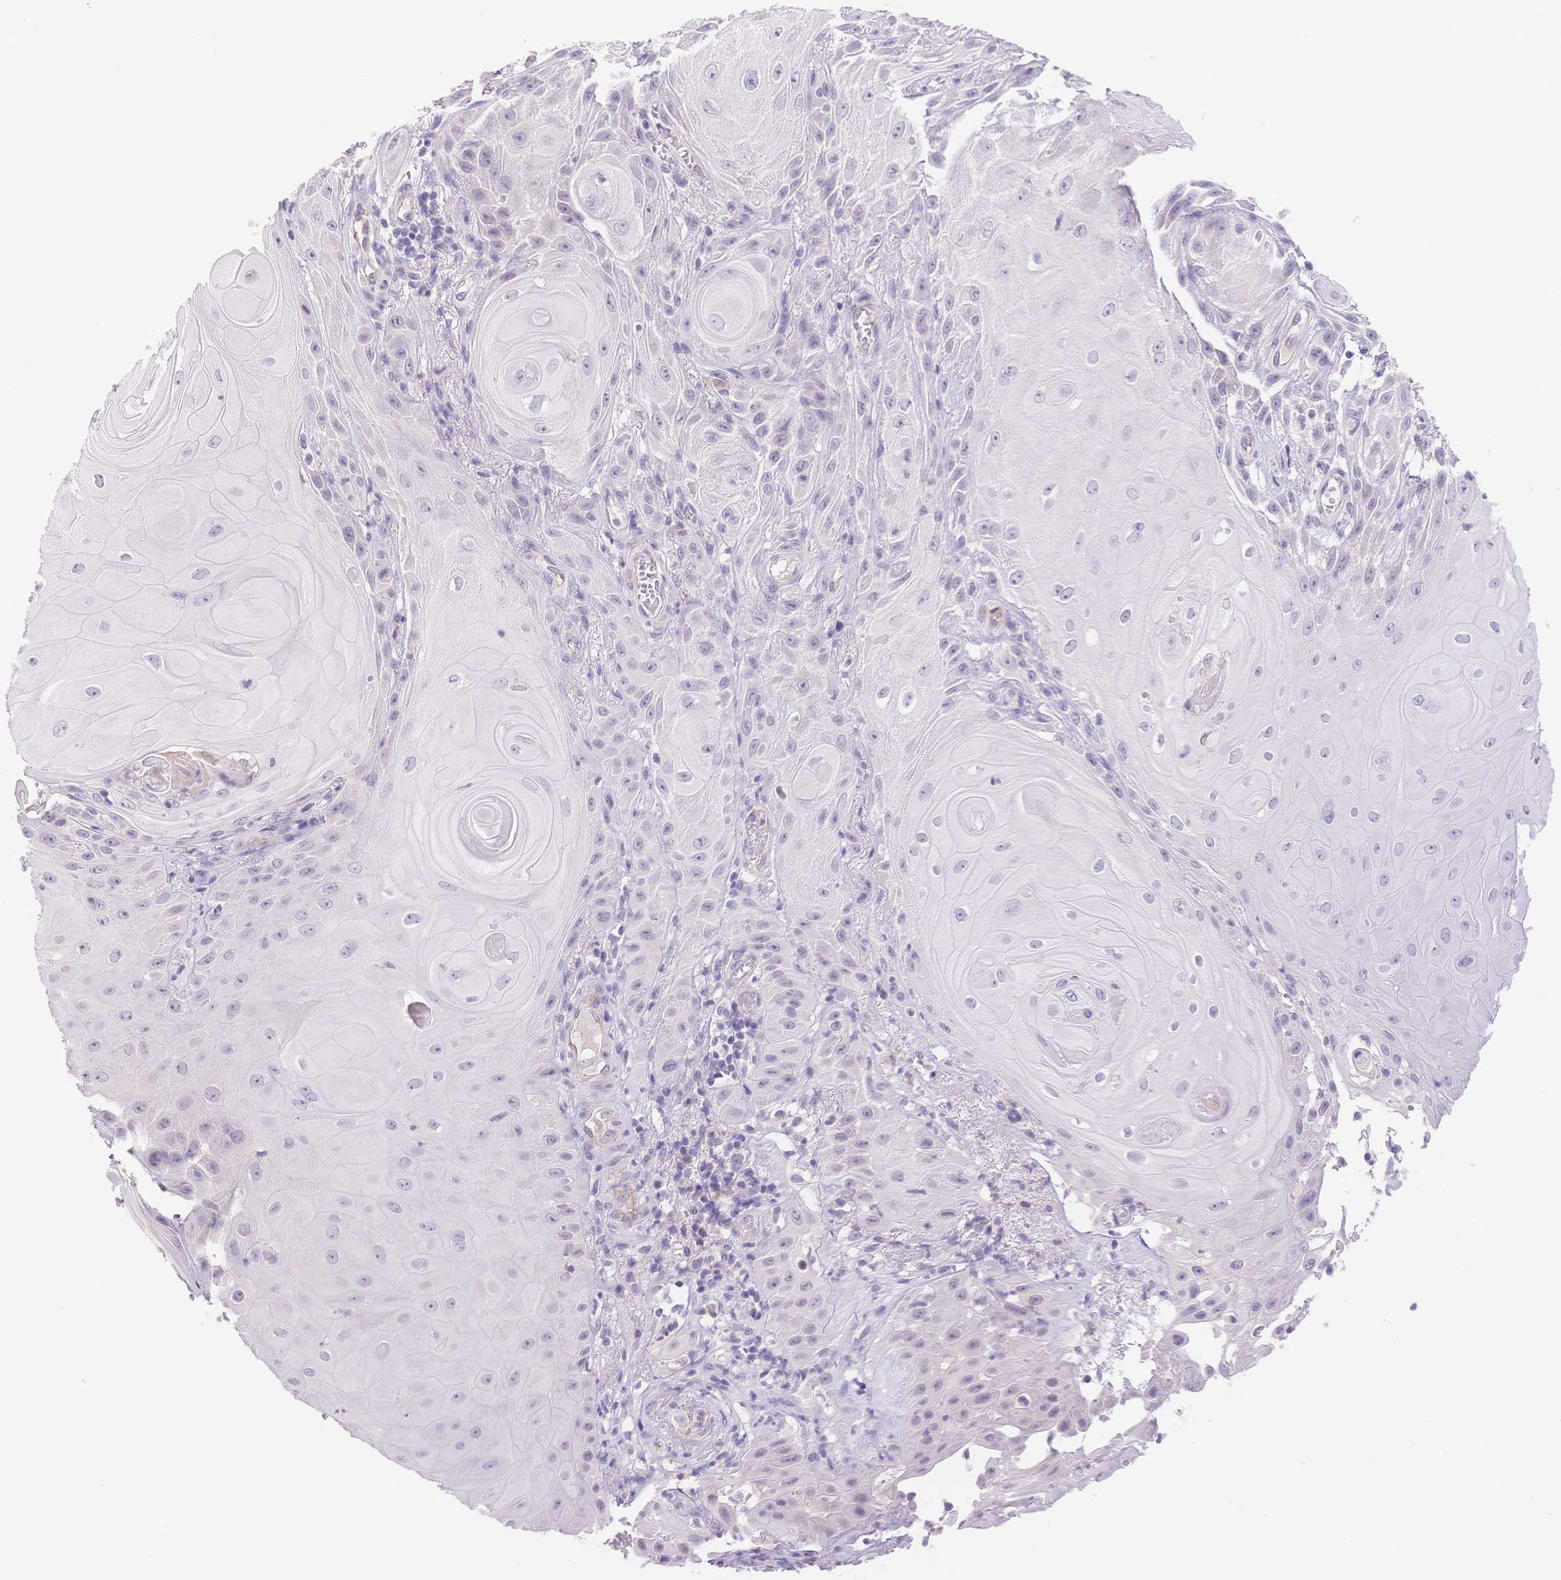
{"staining": {"intensity": "negative", "quantity": "none", "location": "none"}, "tissue": "skin cancer", "cell_type": "Tumor cells", "image_type": "cancer", "snomed": [{"axis": "morphology", "description": "Squamous cell carcinoma, NOS"}, {"axis": "topography", "description": "Skin"}], "caption": "The immunohistochemistry (IHC) photomicrograph has no significant positivity in tumor cells of skin cancer tissue.", "gene": "MYOM1", "patient": {"sex": "male", "age": 62}}